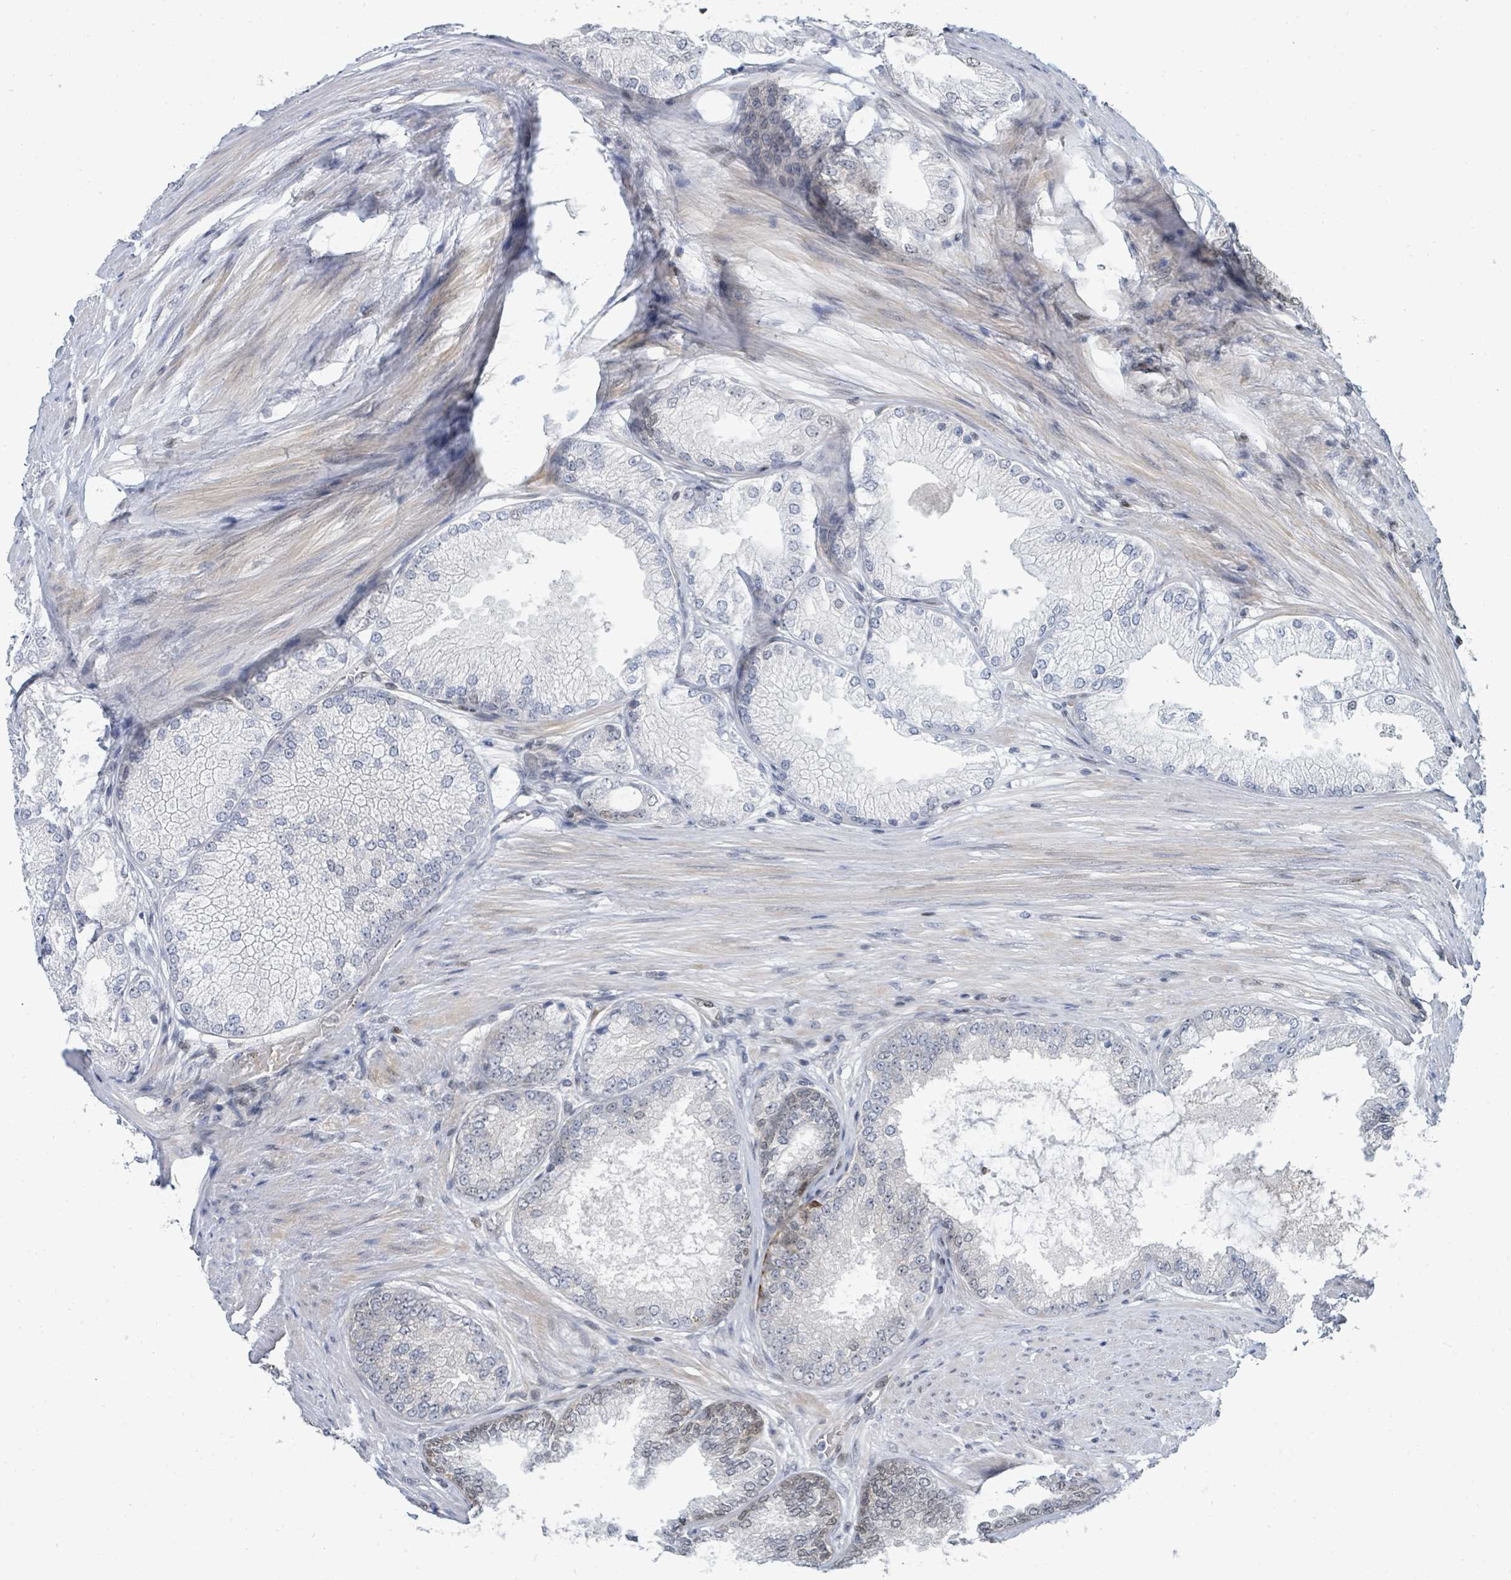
{"staining": {"intensity": "moderate", "quantity": "<25%", "location": "nuclear"}, "tissue": "prostate cancer", "cell_type": "Tumor cells", "image_type": "cancer", "snomed": [{"axis": "morphology", "description": "Adenocarcinoma, High grade"}, {"axis": "topography", "description": "Prostate"}], "caption": "A histopathology image of prostate cancer (adenocarcinoma (high-grade)) stained for a protein reveals moderate nuclear brown staining in tumor cells. The protein is stained brown, and the nuclei are stained in blue (DAB IHC with brightfield microscopy, high magnification).", "gene": "SUMO4", "patient": {"sex": "male", "age": 71}}